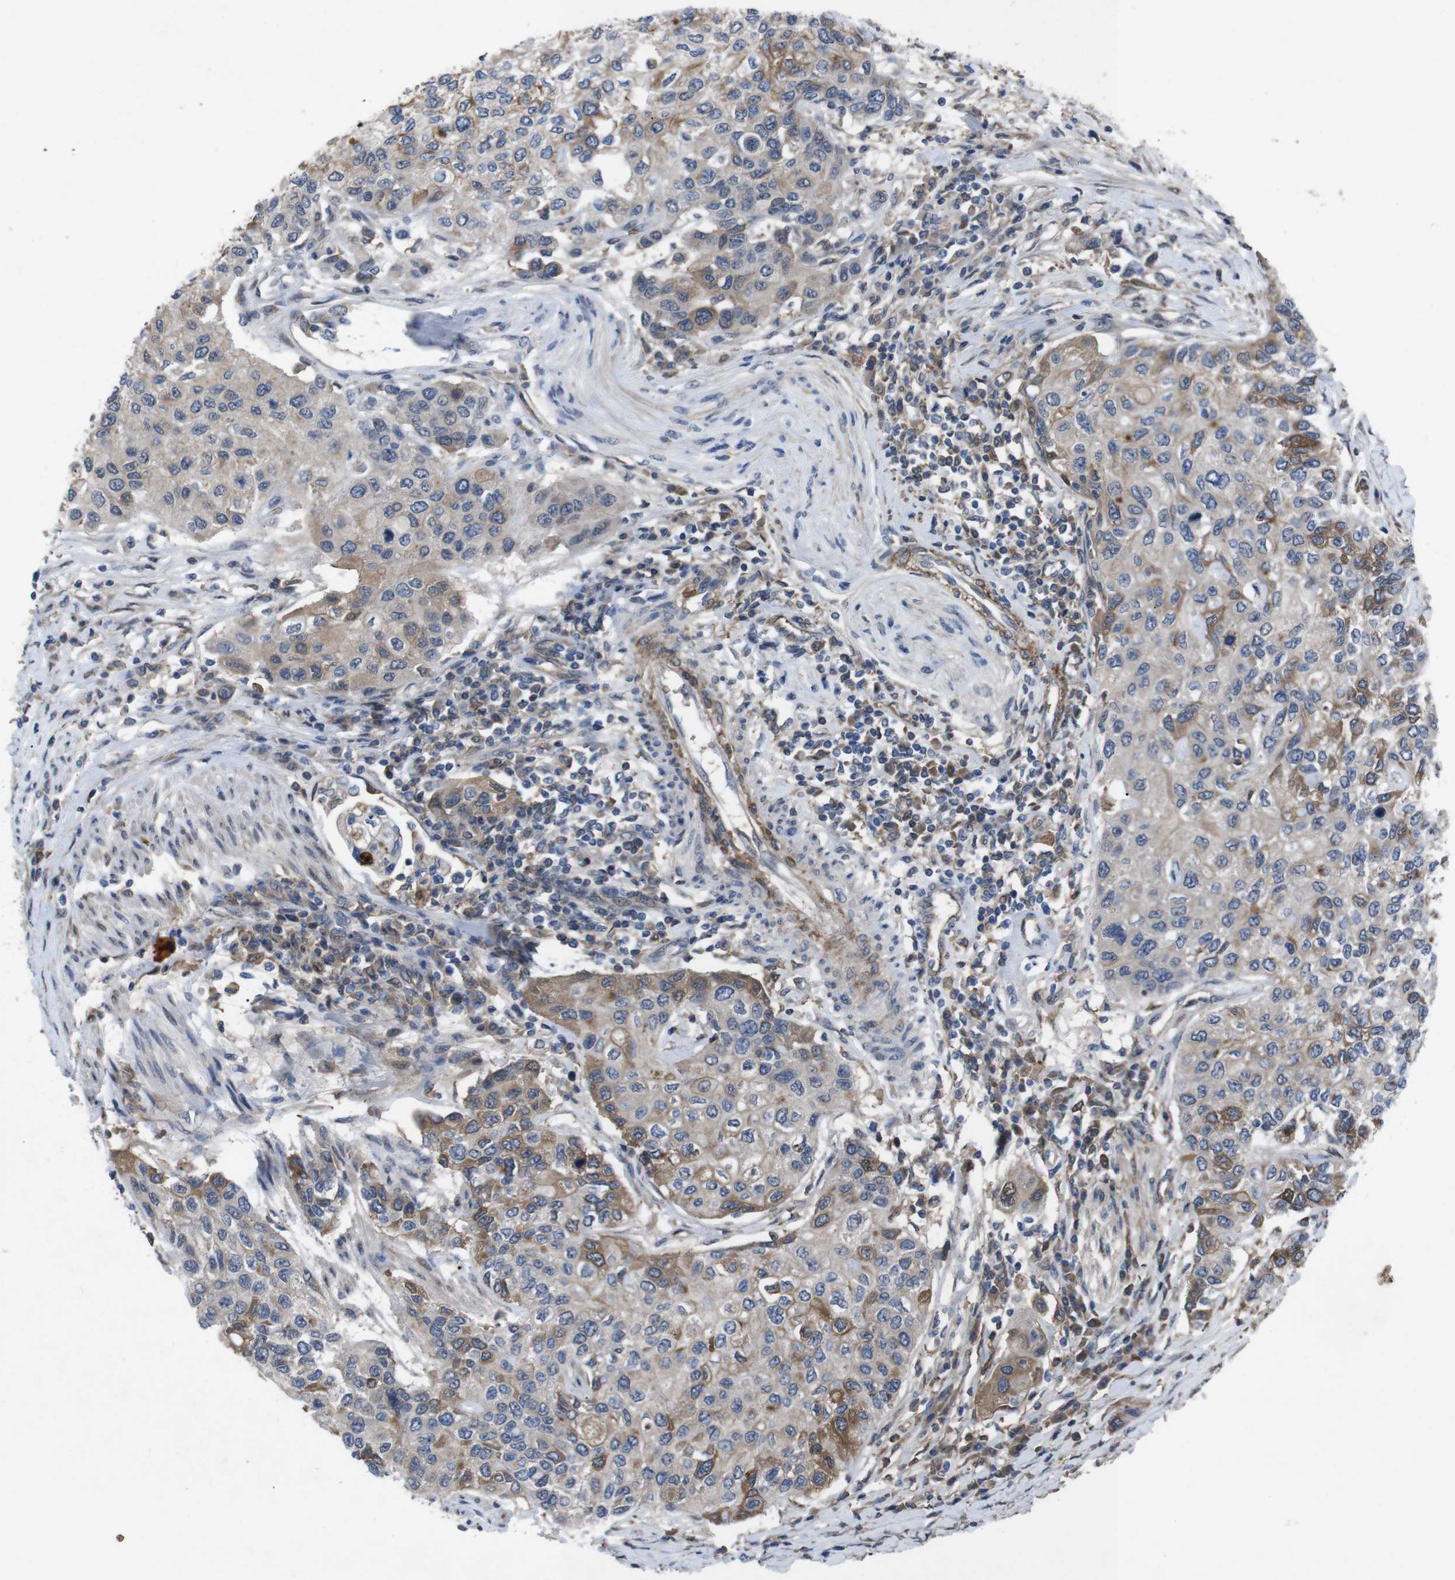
{"staining": {"intensity": "moderate", "quantity": "25%-75%", "location": "cytoplasmic/membranous"}, "tissue": "urothelial cancer", "cell_type": "Tumor cells", "image_type": "cancer", "snomed": [{"axis": "morphology", "description": "Urothelial carcinoma, High grade"}, {"axis": "topography", "description": "Urinary bladder"}], "caption": "Immunohistochemistry (DAB) staining of human urothelial carcinoma (high-grade) shows moderate cytoplasmic/membranous protein staining in about 25%-75% of tumor cells. Nuclei are stained in blue.", "gene": "SPTB", "patient": {"sex": "female", "age": 56}}